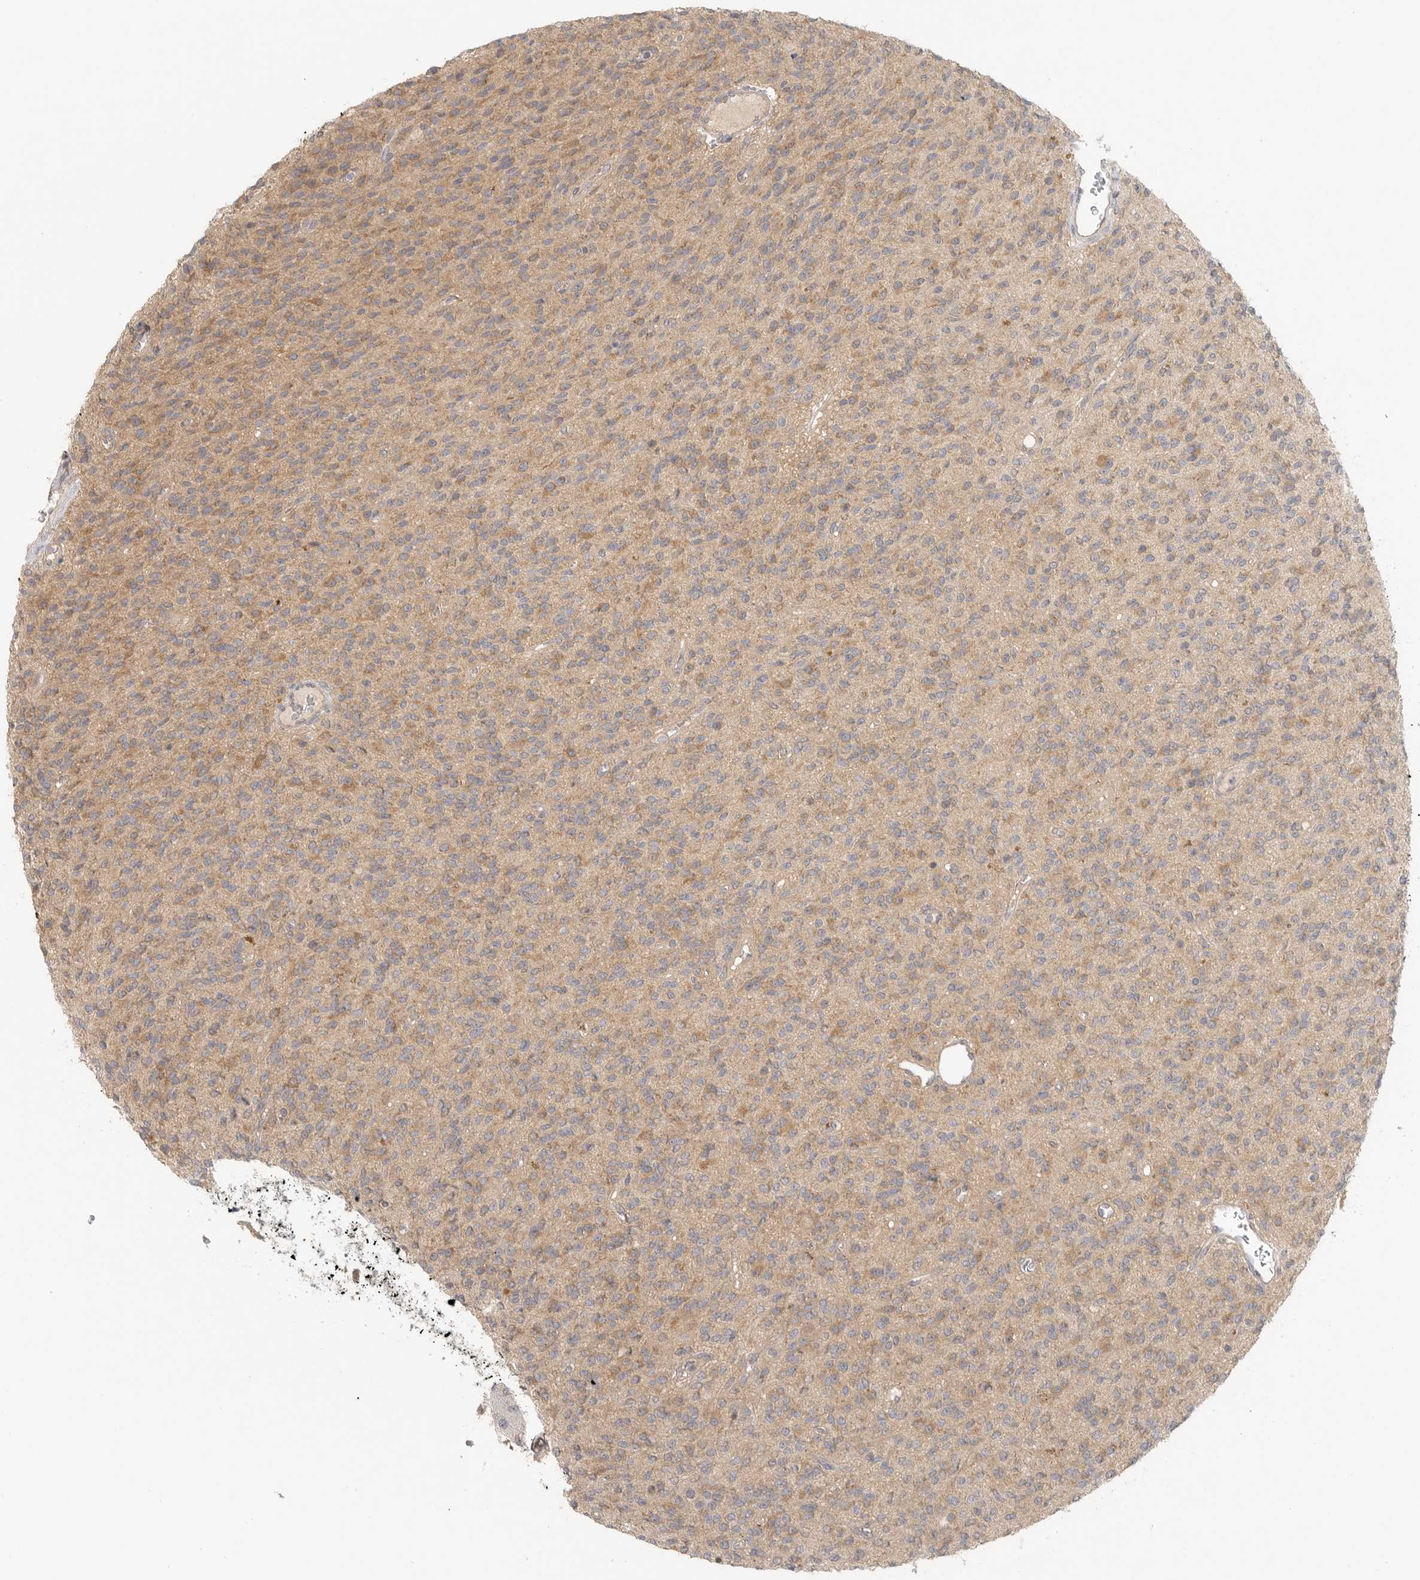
{"staining": {"intensity": "weak", "quantity": "25%-75%", "location": "cytoplasmic/membranous"}, "tissue": "glioma", "cell_type": "Tumor cells", "image_type": "cancer", "snomed": [{"axis": "morphology", "description": "Glioma, malignant, High grade"}, {"axis": "topography", "description": "Brain"}], "caption": "A micrograph showing weak cytoplasmic/membranous expression in approximately 25%-75% of tumor cells in glioma, as visualized by brown immunohistochemical staining.", "gene": "HDAC6", "patient": {"sex": "male", "age": 34}}